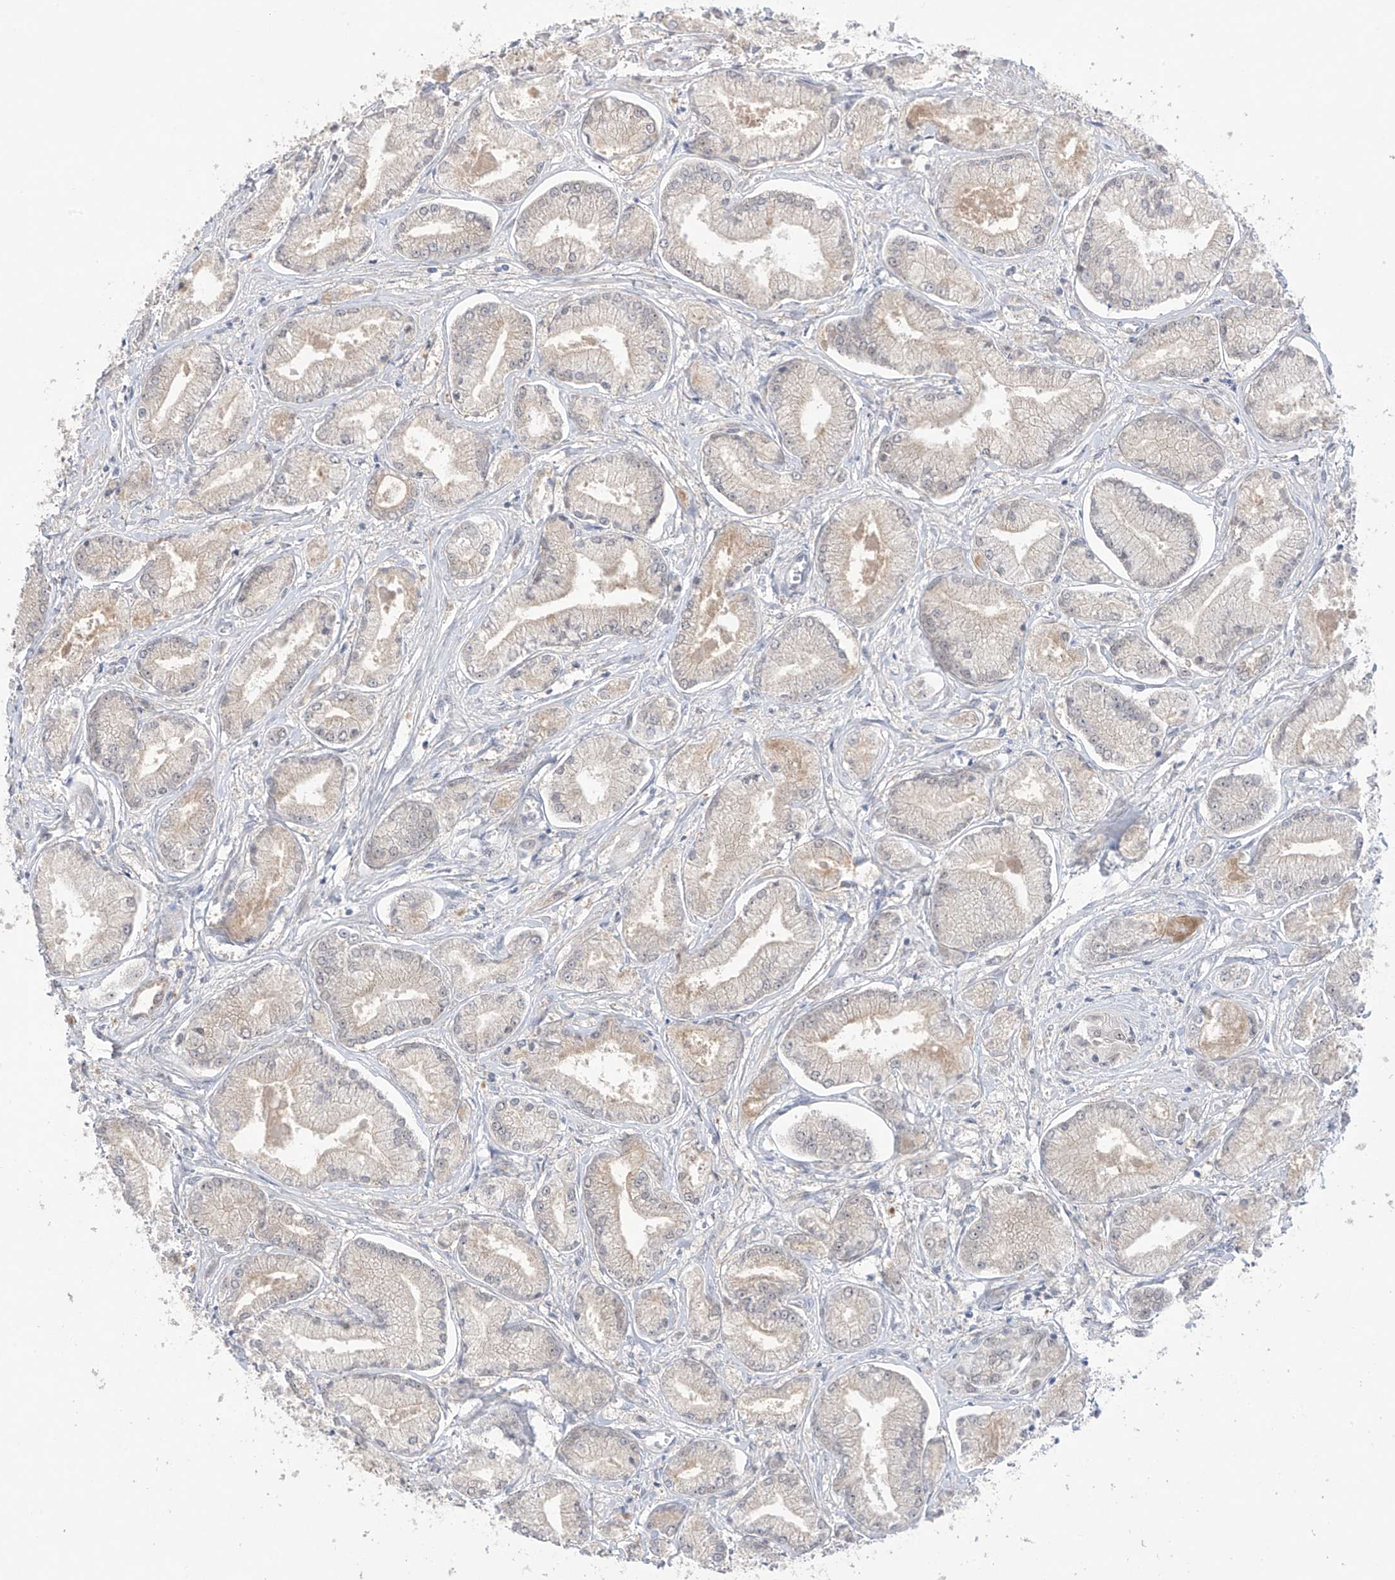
{"staining": {"intensity": "moderate", "quantity": "<25%", "location": "cytoplasmic/membranous"}, "tissue": "prostate cancer", "cell_type": "Tumor cells", "image_type": "cancer", "snomed": [{"axis": "morphology", "description": "Adenocarcinoma, Low grade"}, {"axis": "topography", "description": "Prostate"}], "caption": "Immunohistochemical staining of prostate adenocarcinoma (low-grade) exhibits moderate cytoplasmic/membranous protein positivity in approximately <25% of tumor cells. Nuclei are stained in blue.", "gene": "OGT", "patient": {"sex": "male", "age": 60}}